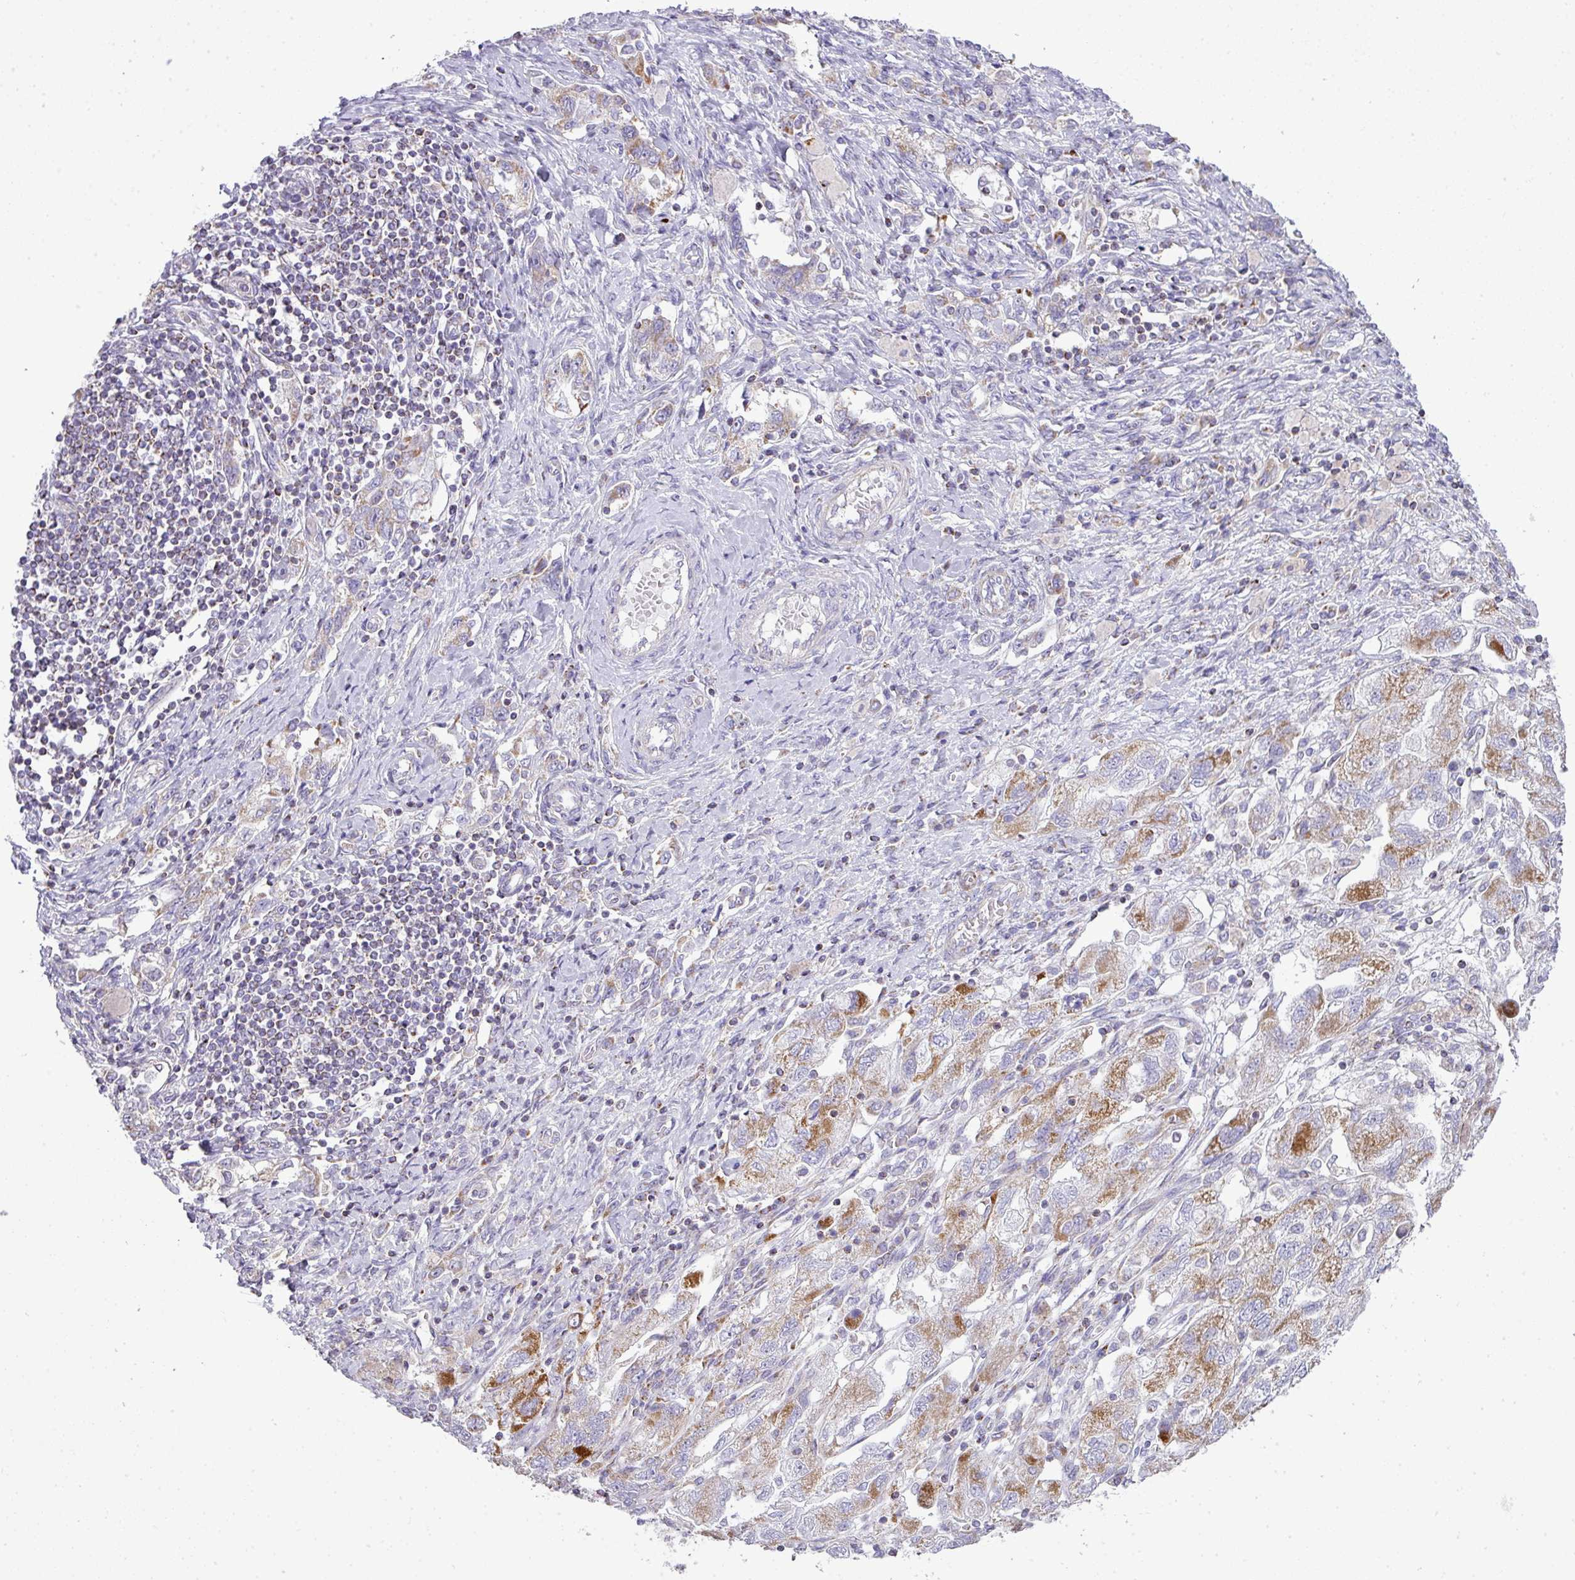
{"staining": {"intensity": "moderate", "quantity": "25%-75%", "location": "cytoplasmic/membranous"}, "tissue": "ovarian cancer", "cell_type": "Tumor cells", "image_type": "cancer", "snomed": [{"axis": "morphology", "description": "Carcinoma, NOS"}, {"axis": "morphology", "description": "Cystadenocarcinoma, serous, NOS"}, {"axis": "topography", "description": "Ovary"}], "caption": "Ovarian cancer tissue demonstrates moderate cytoplasmic/membranous staining in approximately 25%-75% of tumor cells", "gene": "ZNF81", "patient": {"sex": "female", "age": 69}}